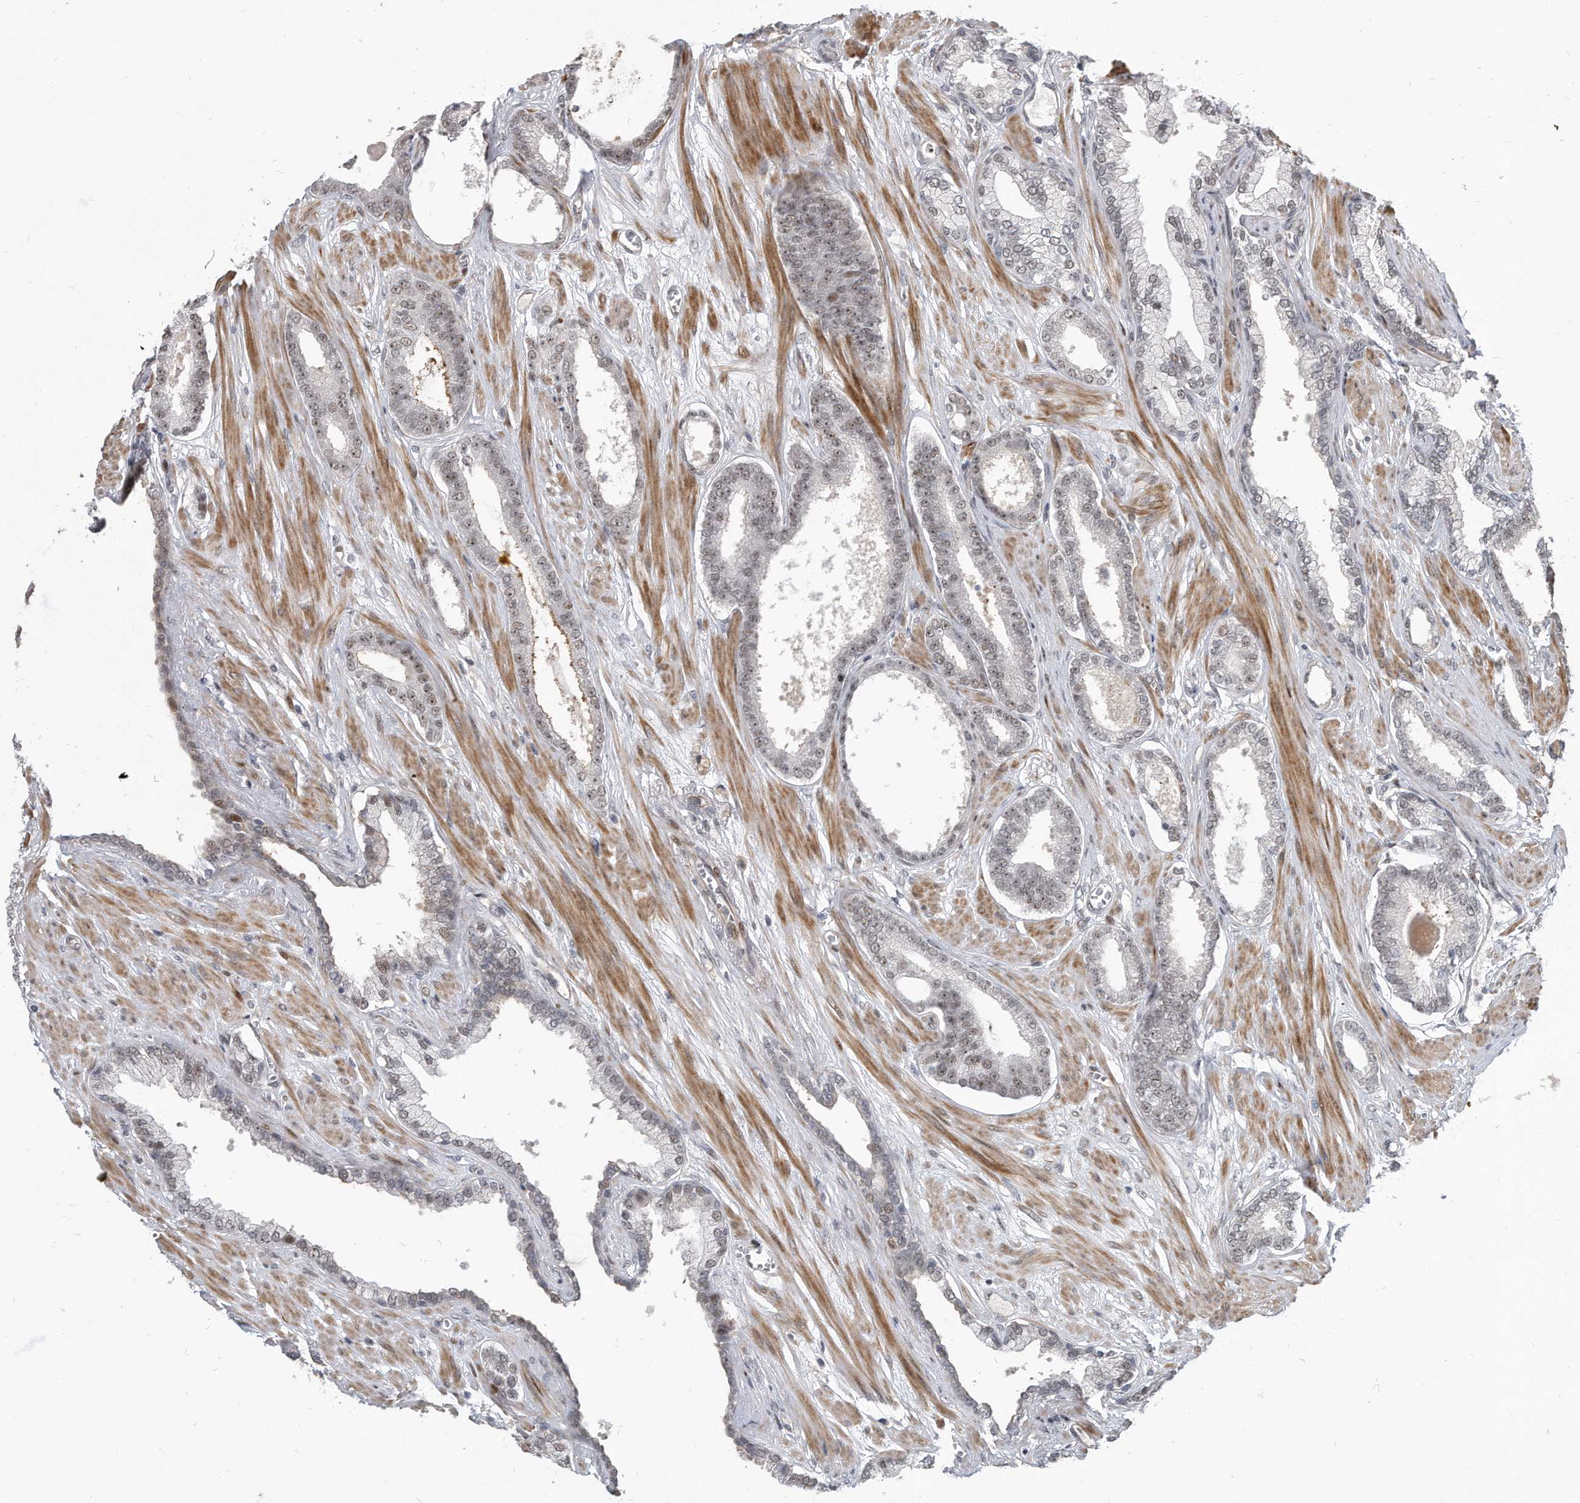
{"staining": {"intensity": "negative", "quantity": "none", "location": "none"}, "tissue": "prostate cancer", "cell_type": "Tumor cells", "image_type": "cancer", "snomed": [{"axis": "morphology", "description": "Adenocarcinoma, Low grade"}, {"axis": "topography", "description": "Prostate"}], "caption": "DAB (3,3'-diaminobenzidine) immunohistochemical staining of human prostate cancer (low-grade adenocarcinoma) exhibits no significant expression in tumor cells.", "gene": "PGBD2", "patient": {"sex": "male", "age": 70}}